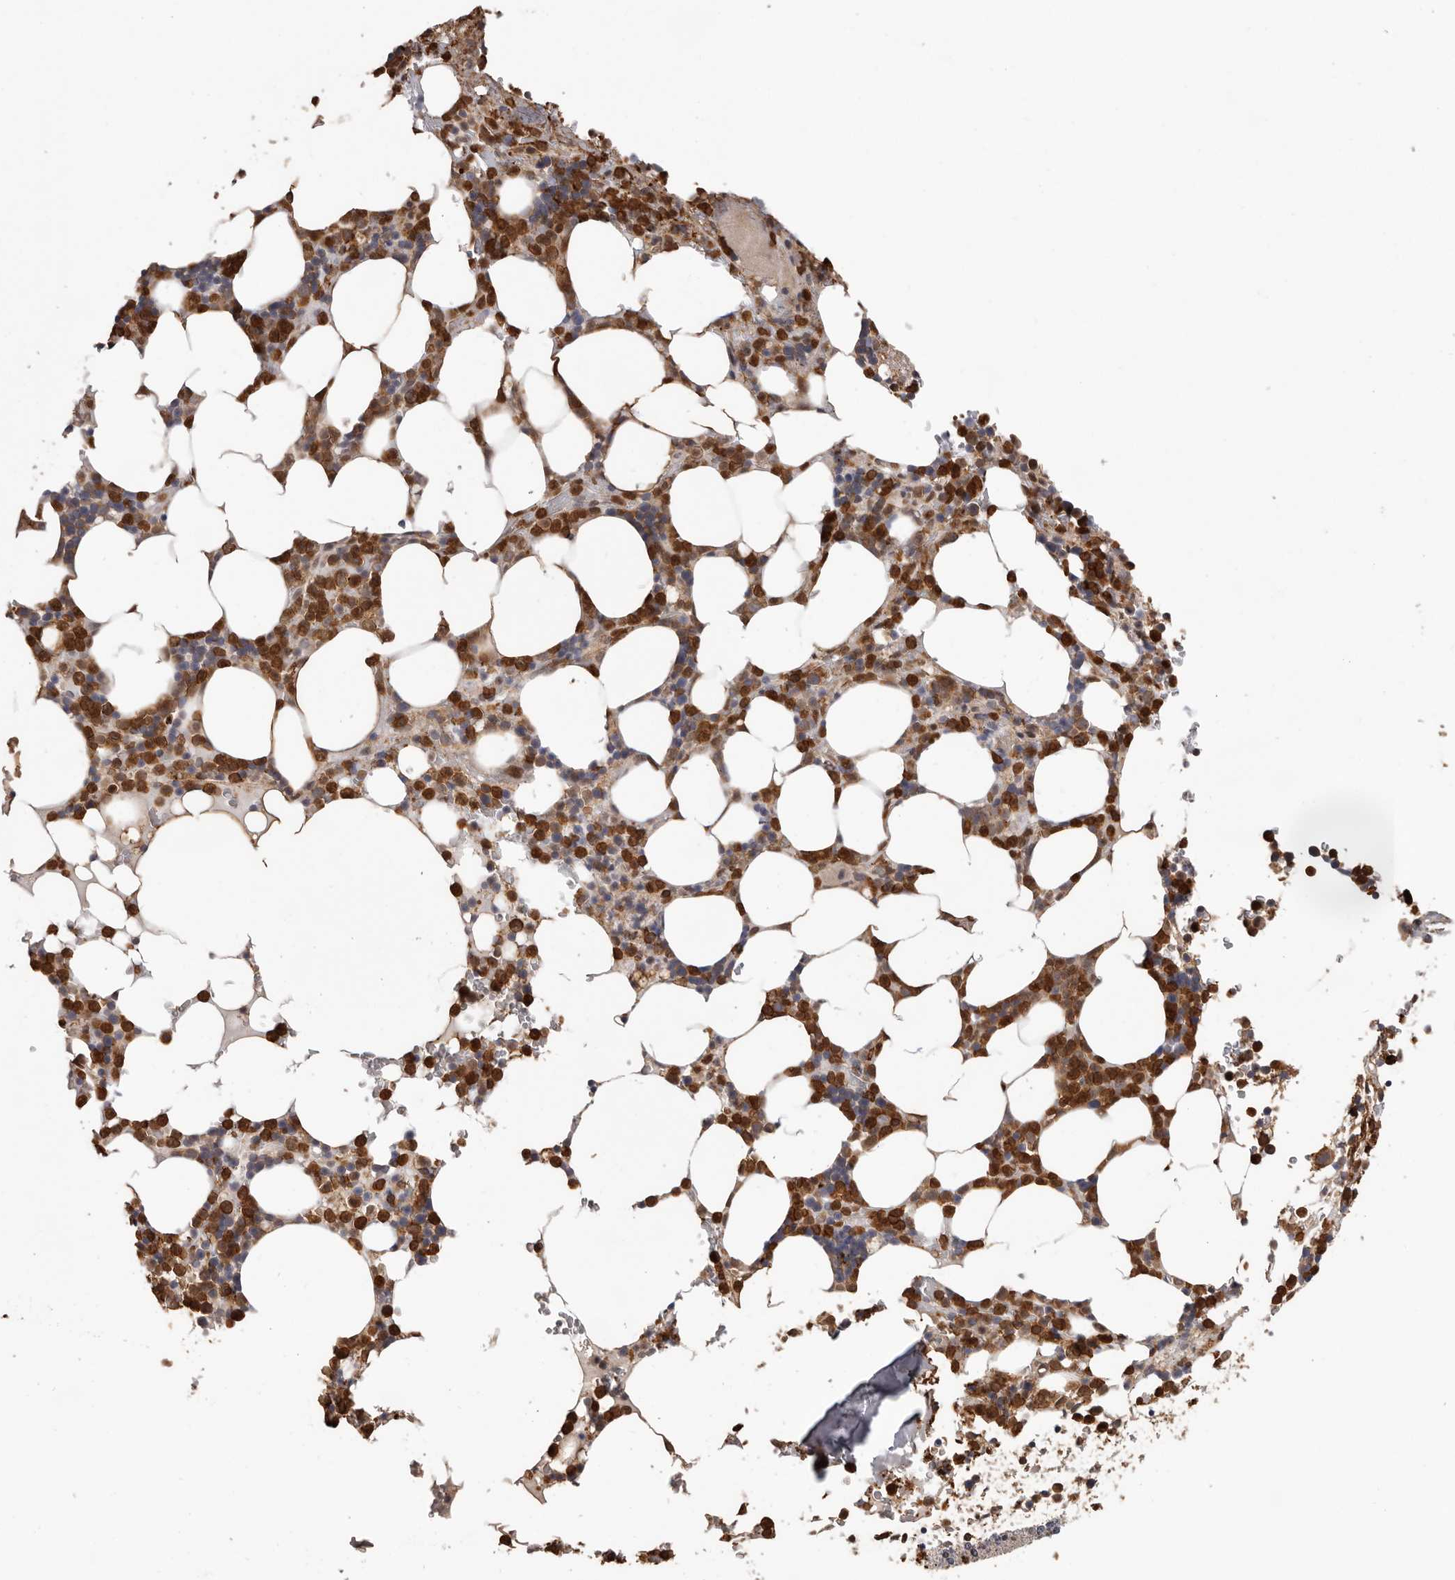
{"staining": {"intensity": "moderate", "quantity": "25%-75%", "location": "cytoplasmic/membranous,nuclear"}, "tissue": "bone marrow", "cell_type": "Hematopoietic cells", "image_type": "normal", "snomed": [{"axis": "morphology", "description": "Normal tissue, NOS"}, {"axis": "topography", "description": "Bone marrow"}], "caption": "IHC (DAB (3,3'-diaminobenzidine)) staining of normal human bone marrow shows moderate cytoplasmic/membranous,nuclear protein staining in about 25%-75% of hematopoietic cells.", "gene": "PRR12", "patient": {"sex": "male", "age": 58}}